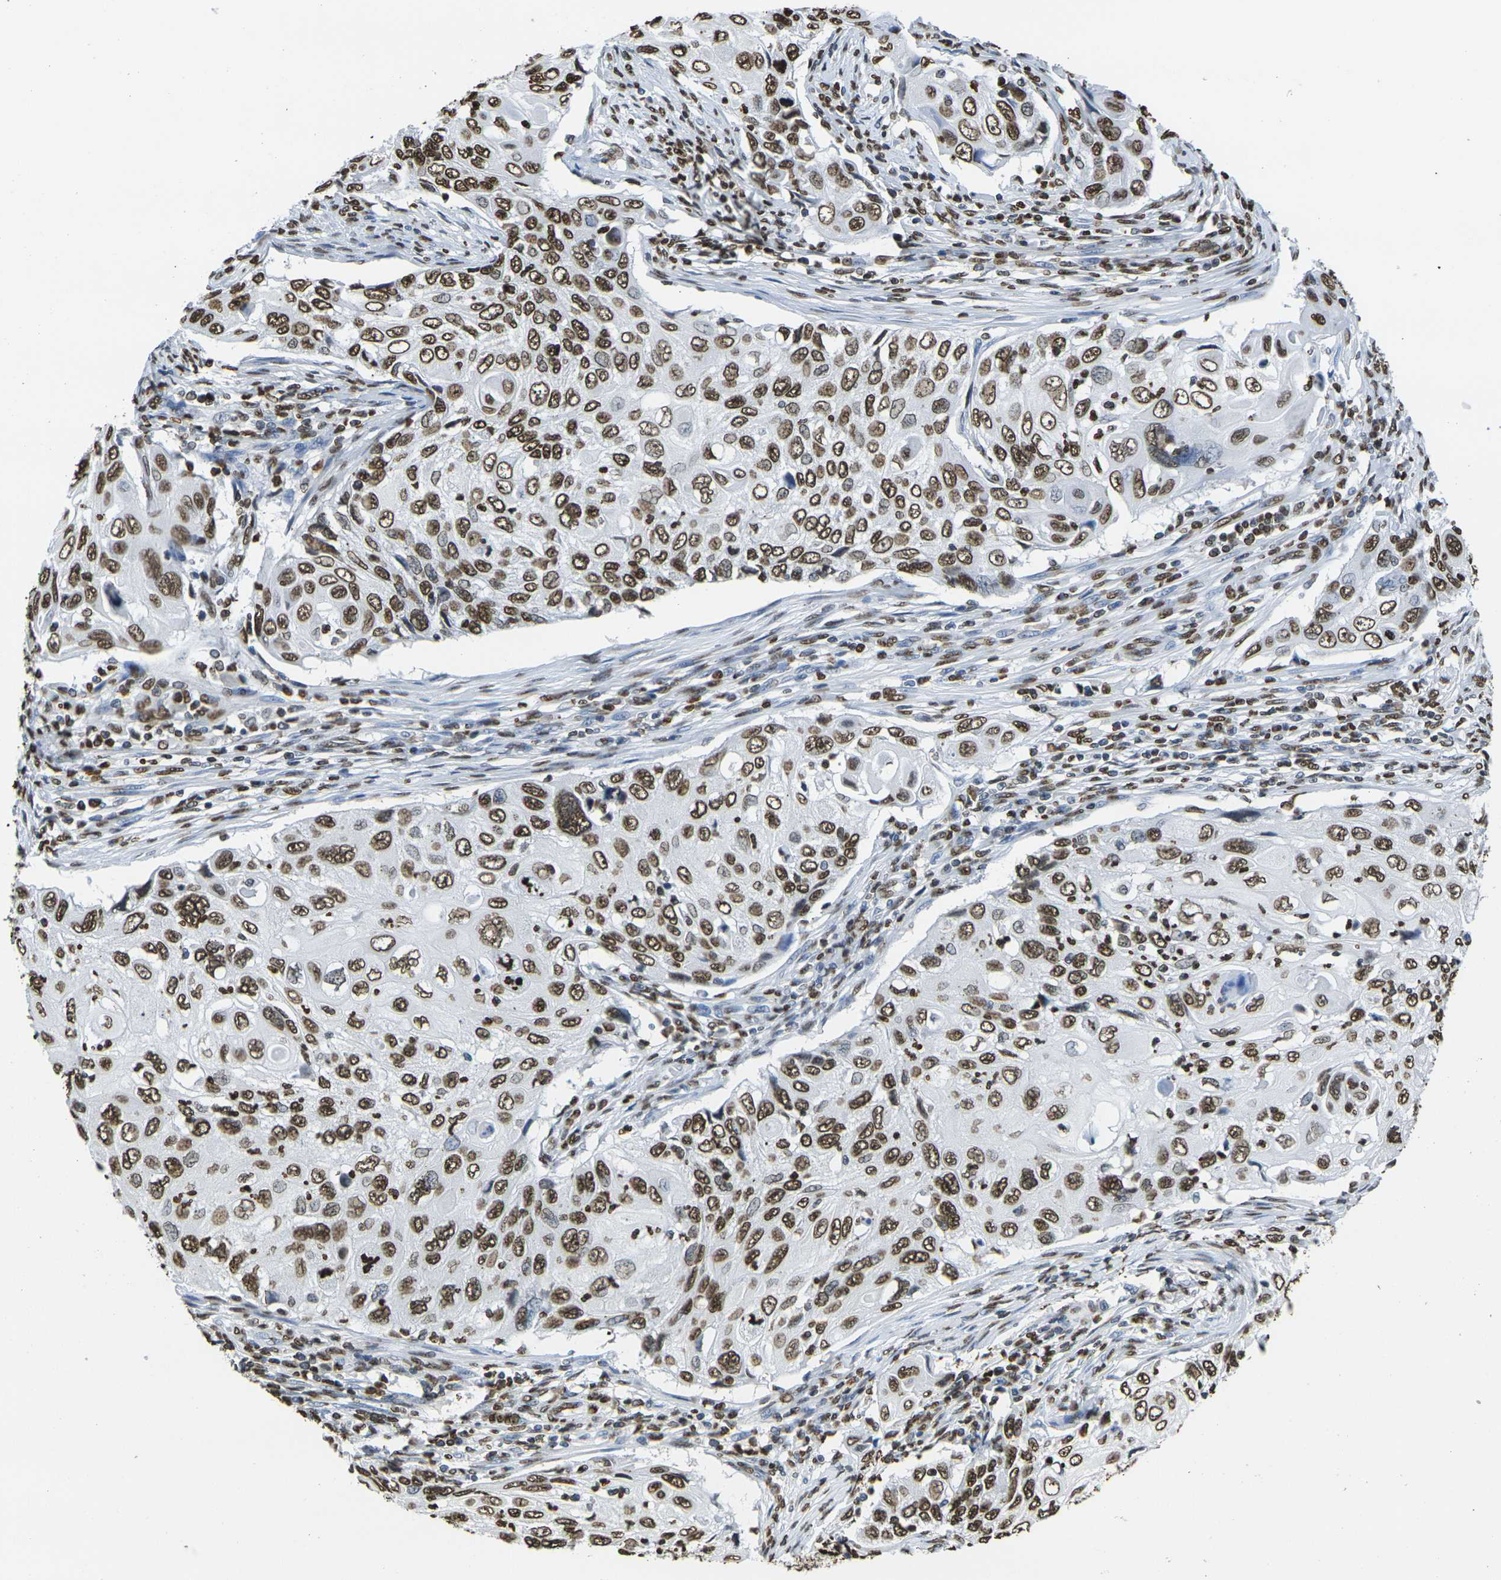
{"staining": {"intensity": "strong", "quantity": ">75%", "location": "nuclear"}, "tissue": "cervical cancer", "cell_type": "Tumor cells", "image_type": "cancer", "snomed": [{"axis": "morphology", "description": "Squamous cell carcinoma, NOS"}, {"axis": "topography", "description": "Cervix"}], "caption": "Tumor cells reveal high levels of strong nuclear positivity in about >75% of cells in cervical cancer.", "gene": "DRAXIN", "patient": {"sex": "female", "age": 70}}